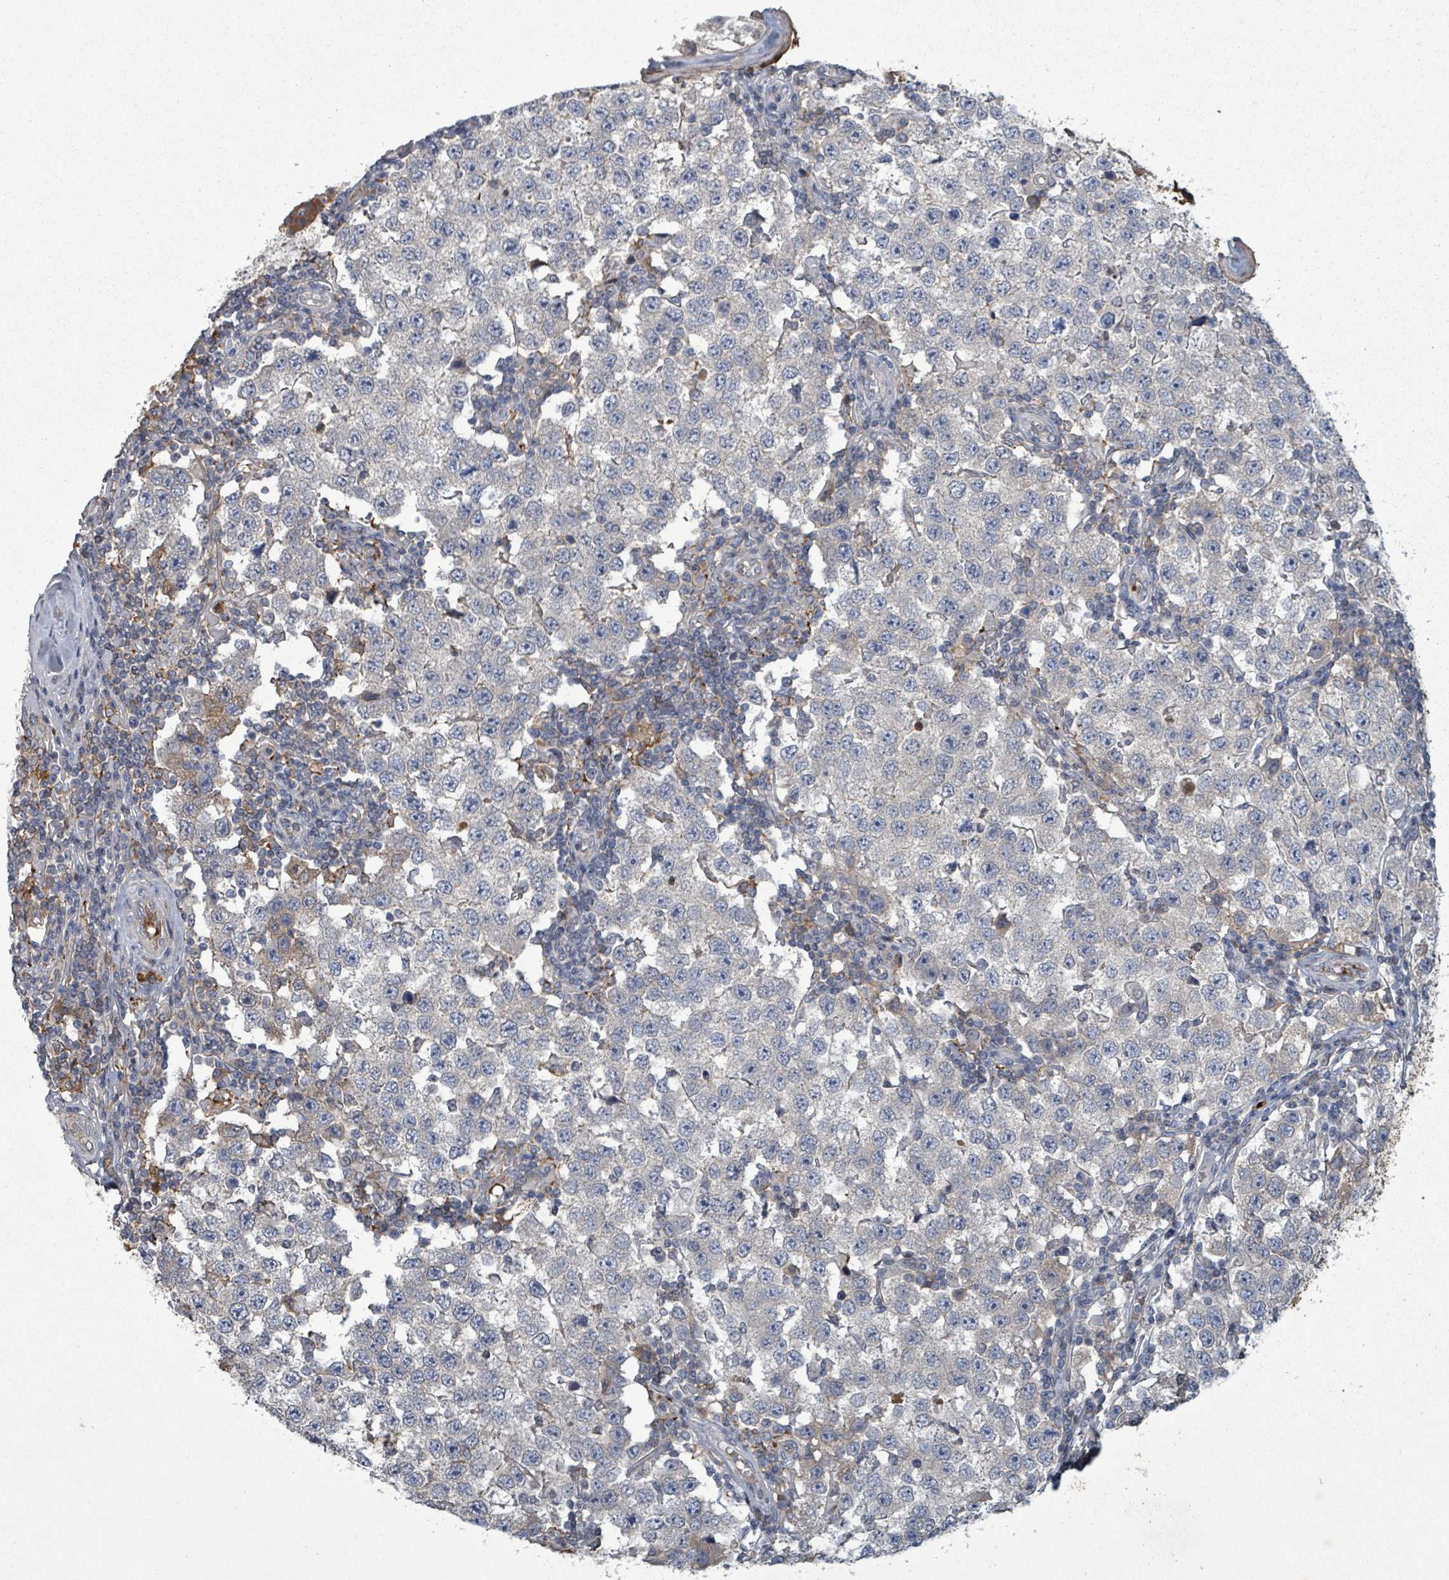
{"staining": {"intensity": "negative", "quantity": "none", "location": "none"}, "tissue": "testis cancer", "cell_type": "Tumor cells", "image_type": "cancer", "snomed": [{"axis": "morphology", "description": "Seminoma, NOS"}, {"axis": "topography", "description": "Testis"}], "caption": "DAB immunohistochemical staining of human seminoma (testis) demonstrates no significant positivity in tumor cells.", "gene": "GRM8", "patient": {"sex": "male", "age": 34}}